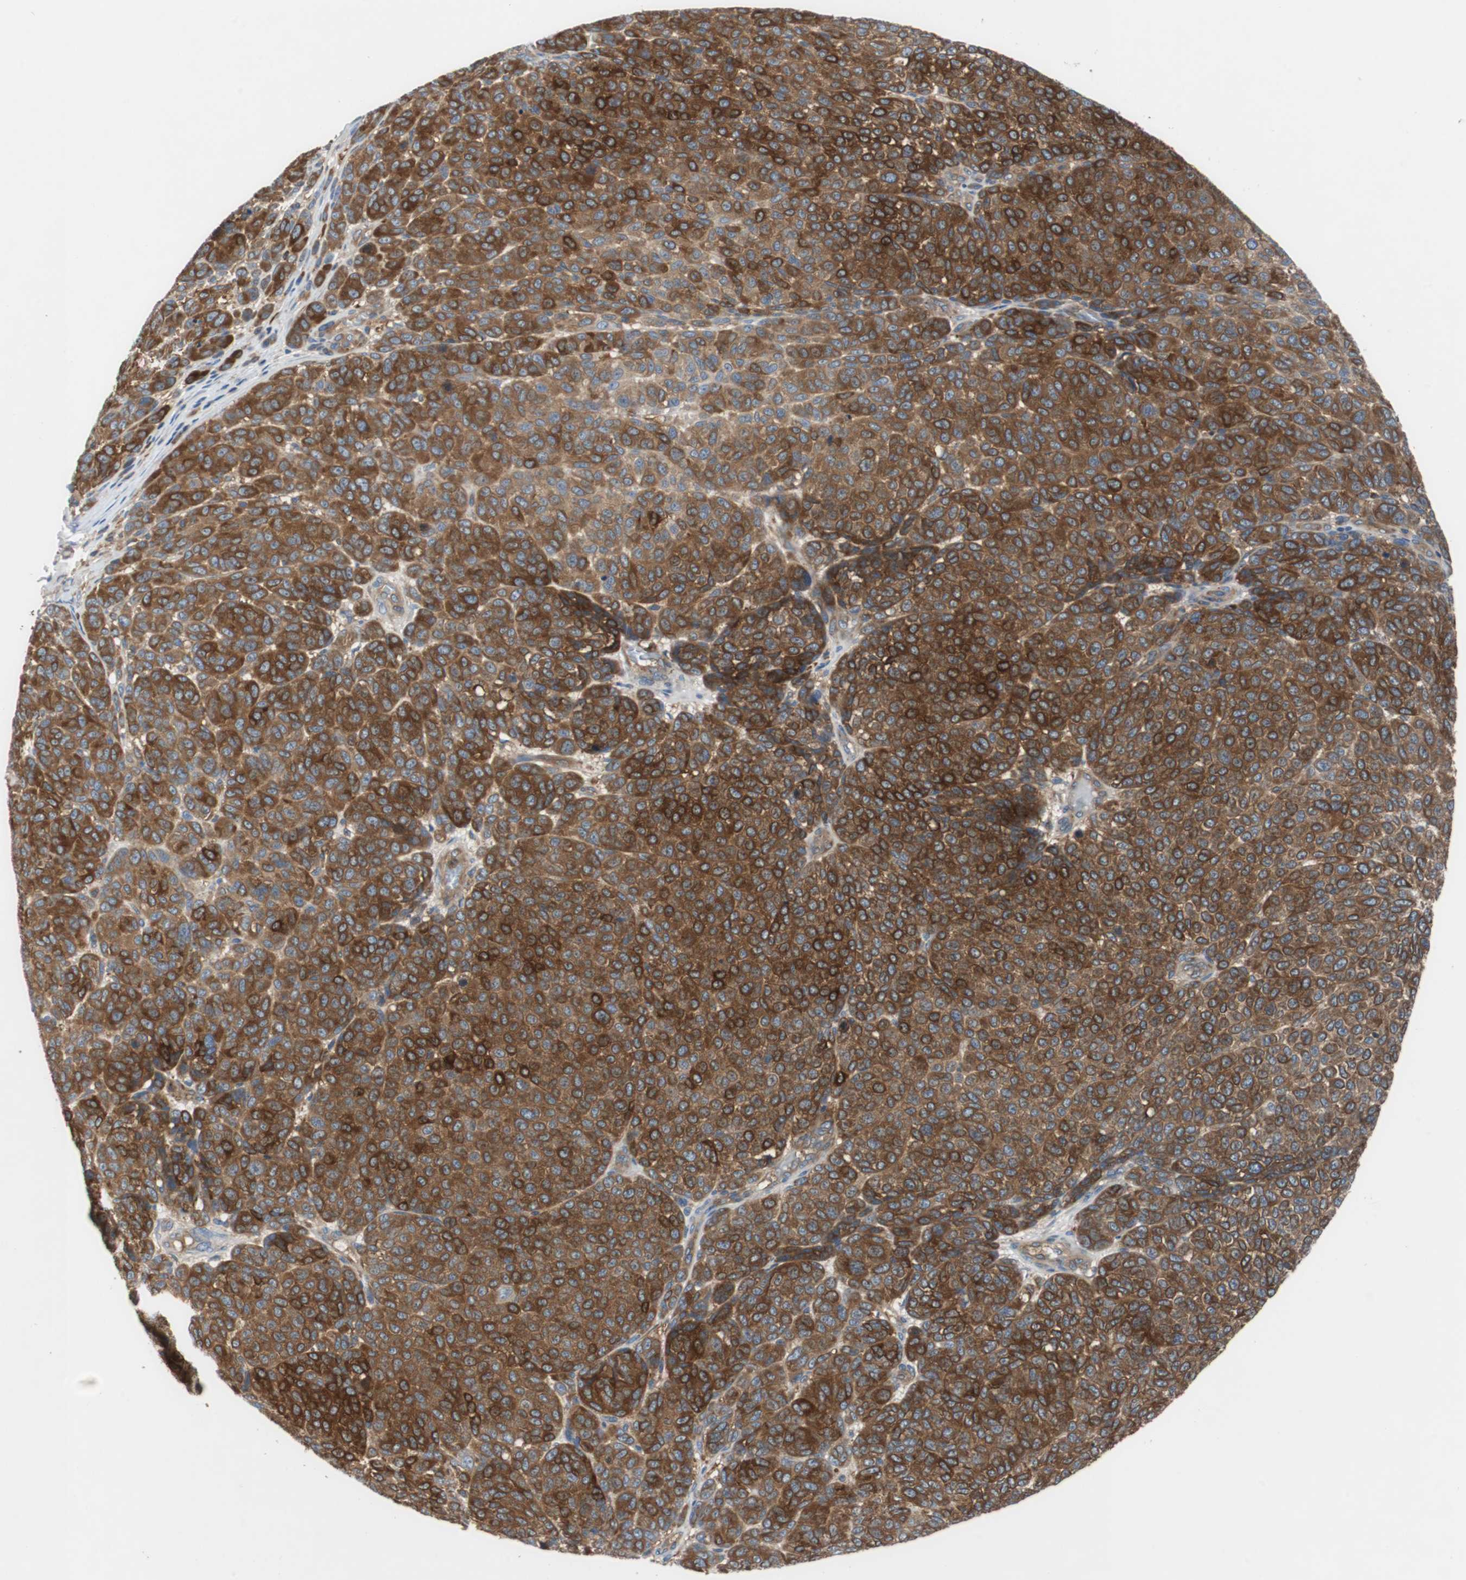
{"staining": {"intensity": "strong", "quantity": ">75%", "location": "cytoplasmic/membranous"}, "tissue": "melanoma", "cell_type": "Tumor cells", "image_type": "cancer", "snomed": [{"axis": "morphology", "description": "Malignant melanoma, NOS"}, {"axis": "topography", "description": "Skin"}], "caption": "High-magnification brightfield microscopy of melanoma stained with DAB (brown) and counterstained with hematoxylin (blue). tumor cells exhibit strong cytoplasmic/membranous staining is appreciated in about>75% of cells. Using DAB (brown) and hematoxylin (blue) stains, captured at high magnification using brightfield microscopy.", "gene": "GYS1", "patient": {"sex": "male", "age": 59}}